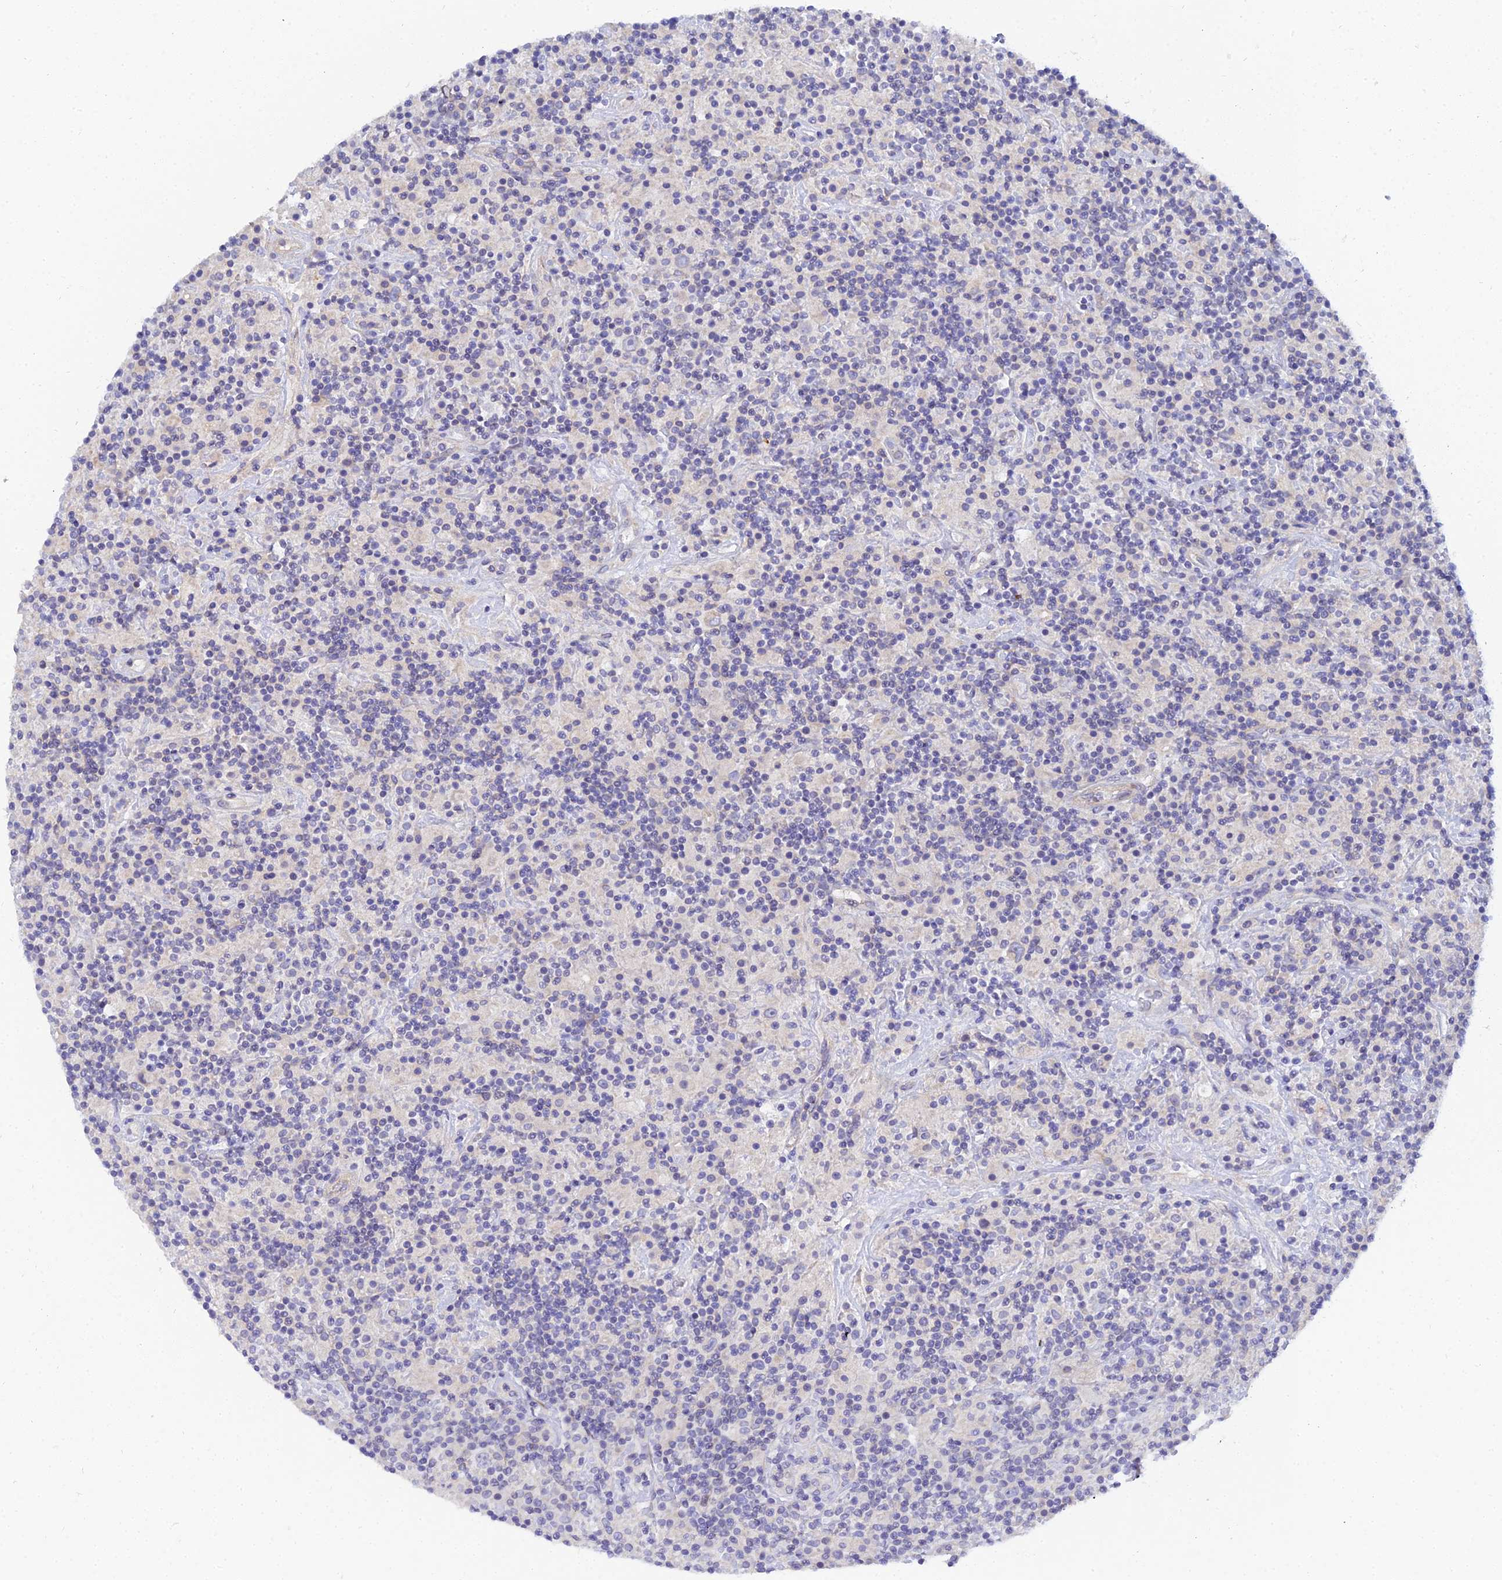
{"staining": {"intensity": "negative", "quantity": "none", "location": "none"}, "tissue": "lymphoma", "cell_type": "Tumor cells", "image_type": "cancer", "snomed": [{"axis": "morphology", "description": "Hodgkin's disease, NOS"}, {"axis": "topography", "description": "Lymph node"}], "caption": "A high-resolution micrograph shows immunohistochemistry (IHC) staining of Hodgkin's disease, which displays no significant expression in tumor cells. The staining was performed using DAB (3,3'-diaminobenzidine) to visualize the protein expression in brown, while the nuclei were stained in blue with hematoxylin (Magnification: 20x).", "gene": "APOBEC3H", "patient": {"sex": "male", "age": 70}}